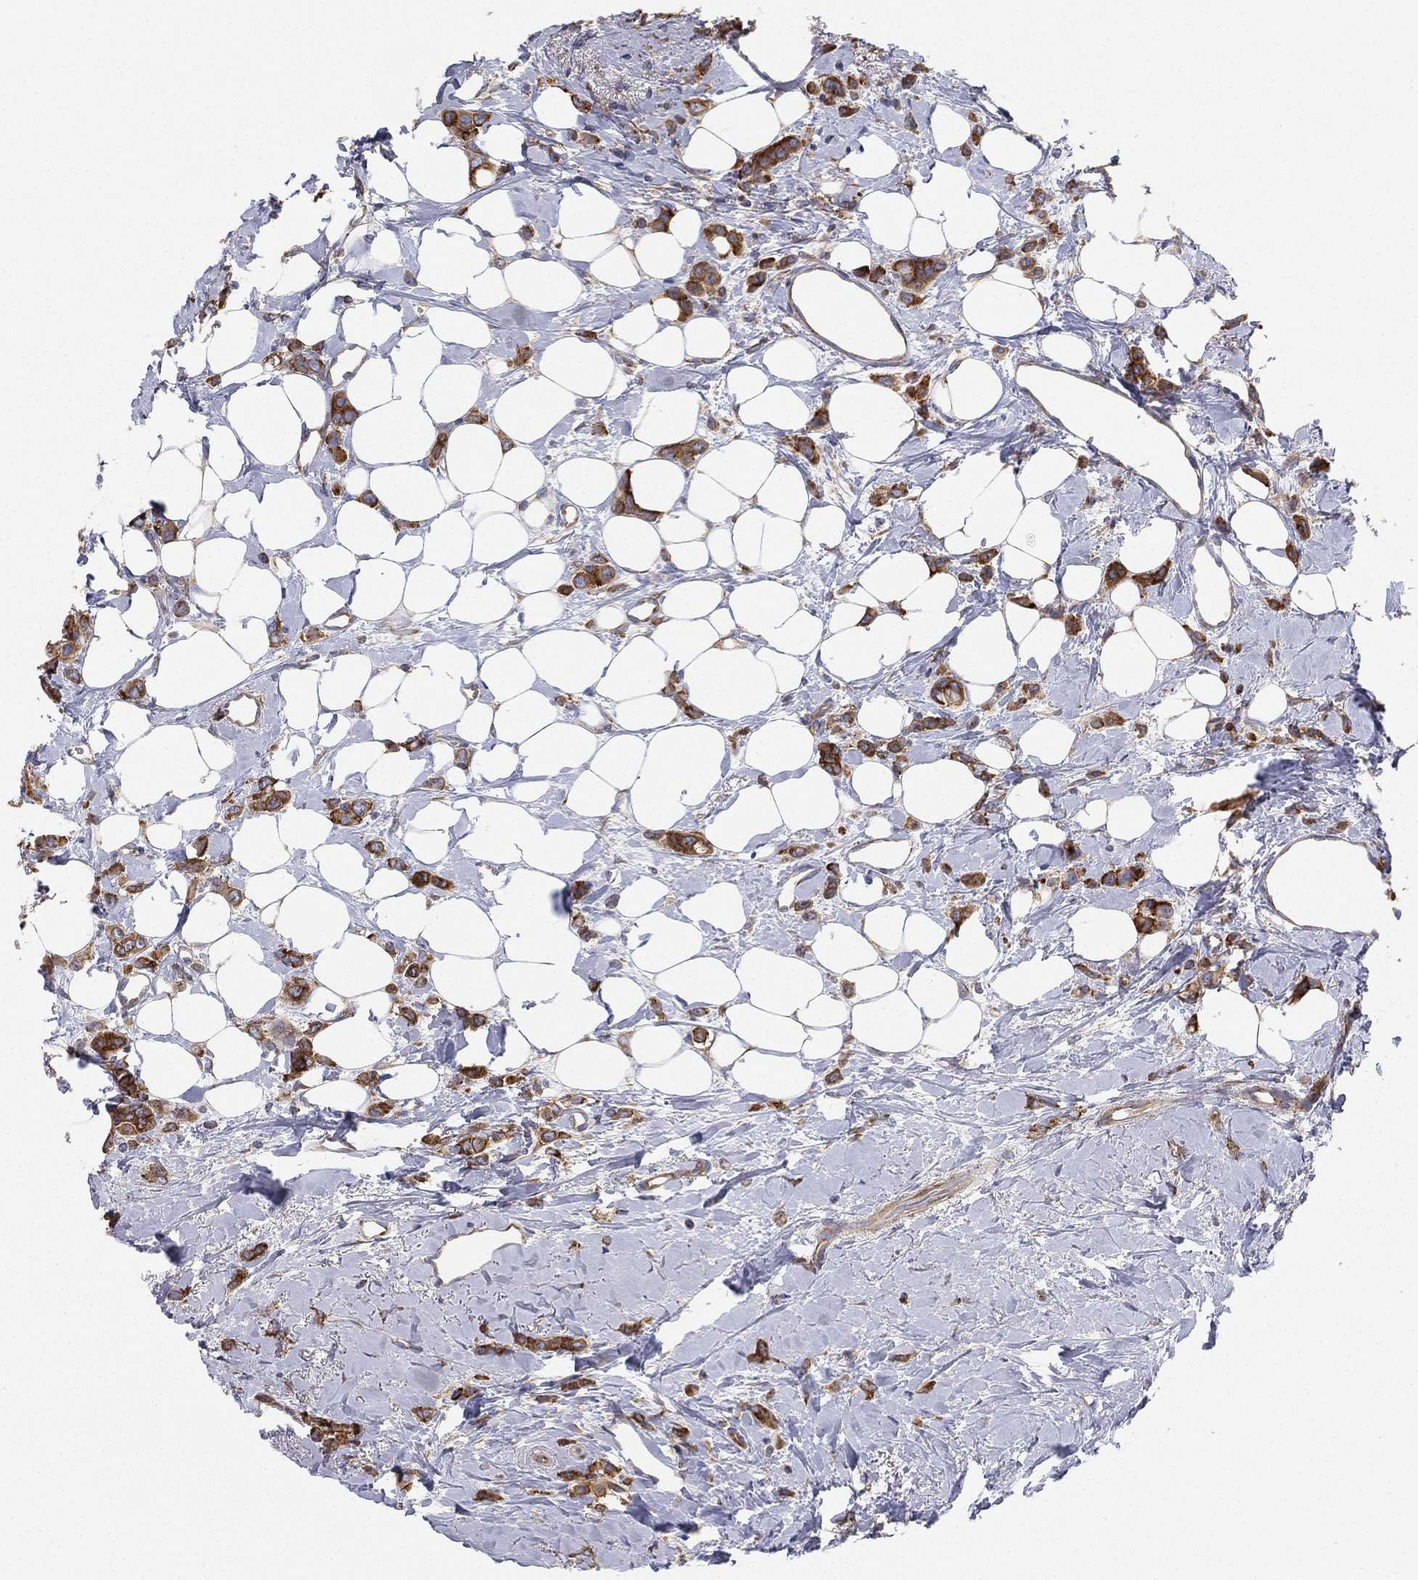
{"staining": {"intensity": "strong", "quantity": ">75%", "location": "cytoplasmic/membranous"}, "tissue": "breast cancer", "cell_type": "Tumor cells", "image_type": "cancer", "snomed": [{"axis": "morphology", "description": "Lobular carcinoma"}, {"axis": "topography", "description": "Breast"}], "caption": "Immunohistochemistry (IHC) (DAB) staining of human breast lobular carcinoma demonstrates strong cytoplasmic/membranous protein expression in about >75% of tumor cells. Nuclei are stained in blue.", "gene": "FARSA", "patient": {"sex": "female", "age": 66}}